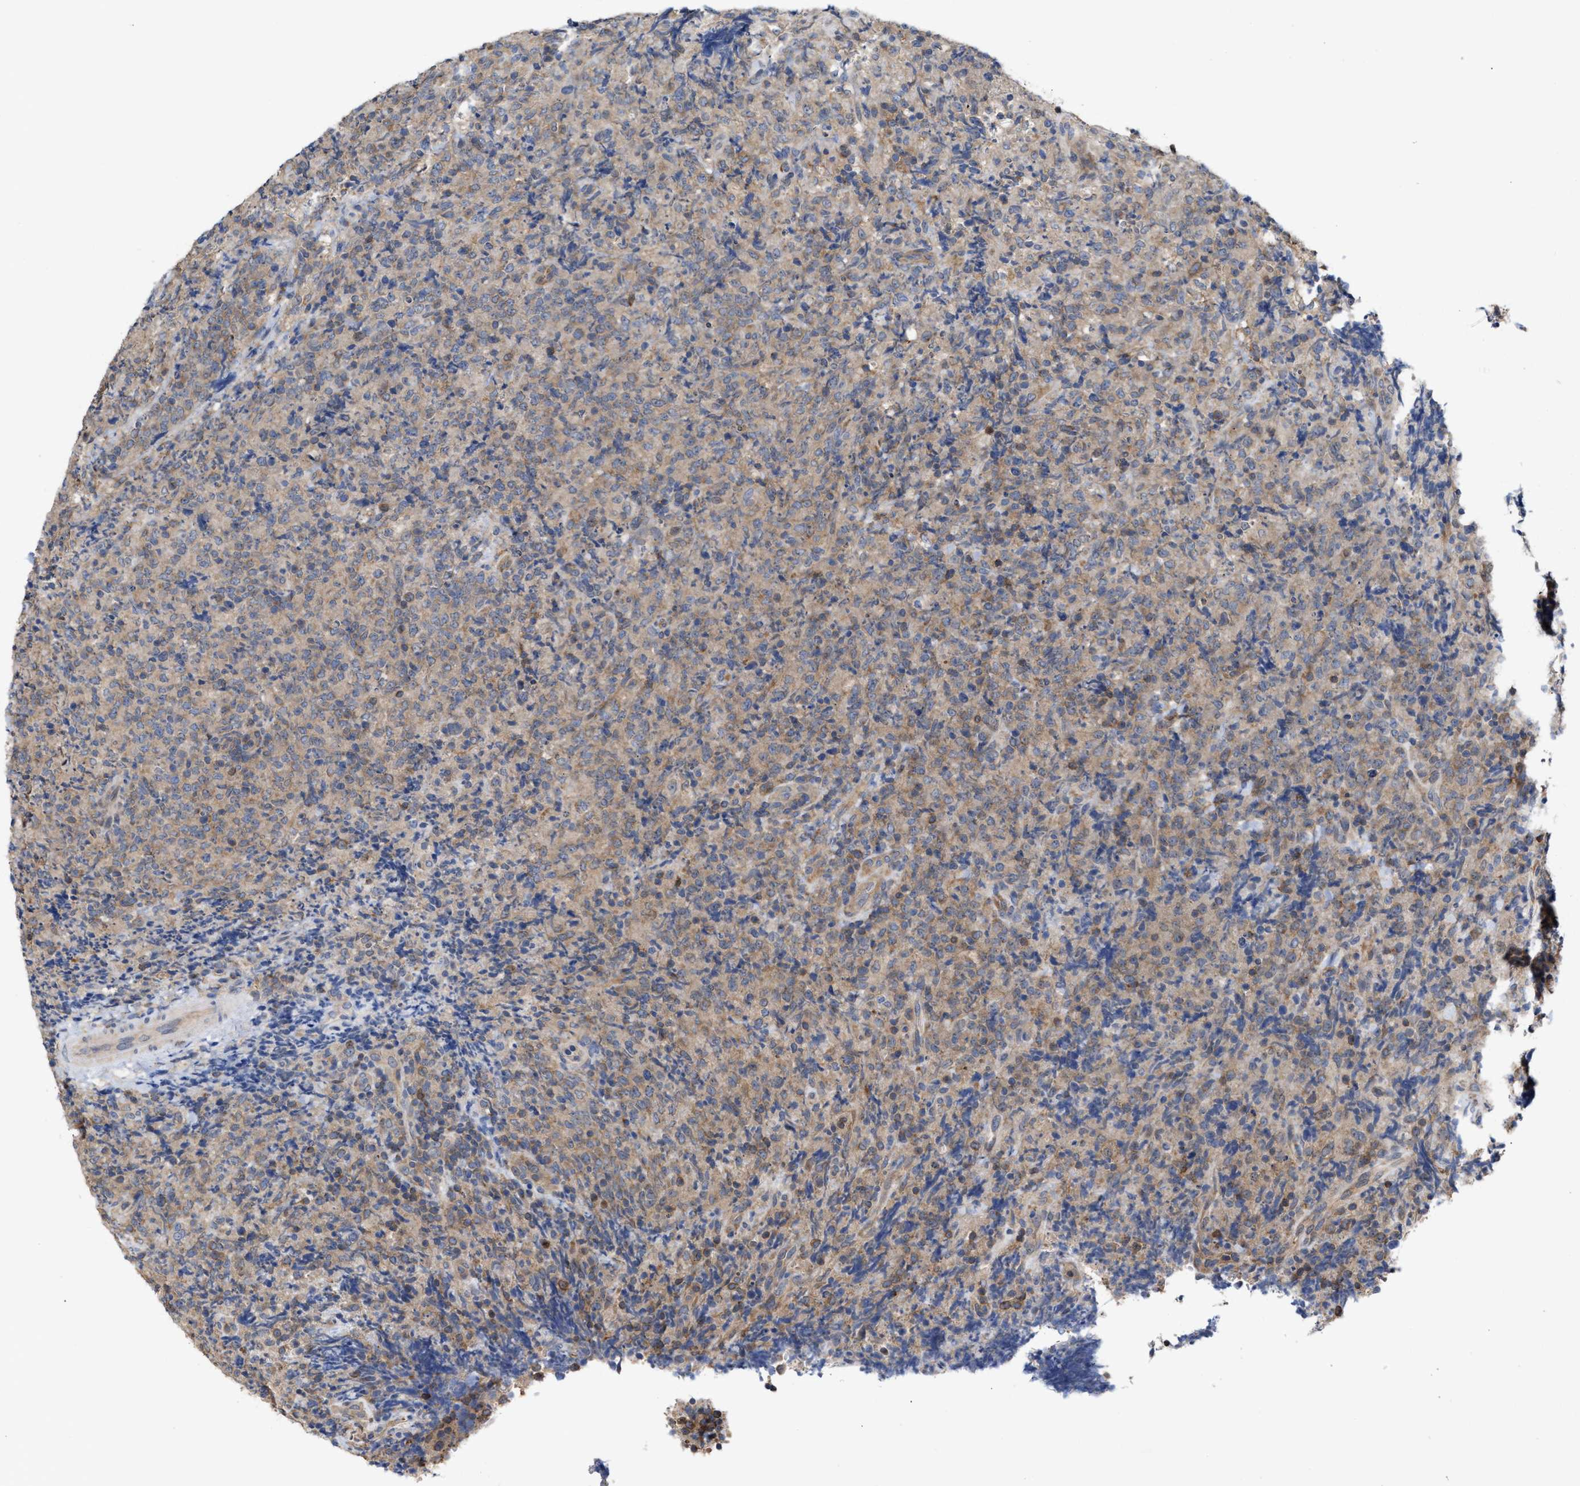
{"staining": {"intensity": "weak", "quantity": ">75%", "location": "cytoplasmic/membranous"}, "tissue": "lymphoma", "cell_type": "Tumor cells", "image_type": "cancer", "snomed": [{"axis": "morphology", "description": "Malignant lymphoma, non-Hodgkin's type, High grade"}, {"axis": "topography", "description": "Tonsil"}], "caption": "A histopathology image of human high-grade malignant lymphoma, non-Hodgkin's type stained for a protein exhibits weak cytoplasmic/membranous brown staining in tumor cells.", "gene": "BBLN", "patient": {"sex": "female", "age": 36}}